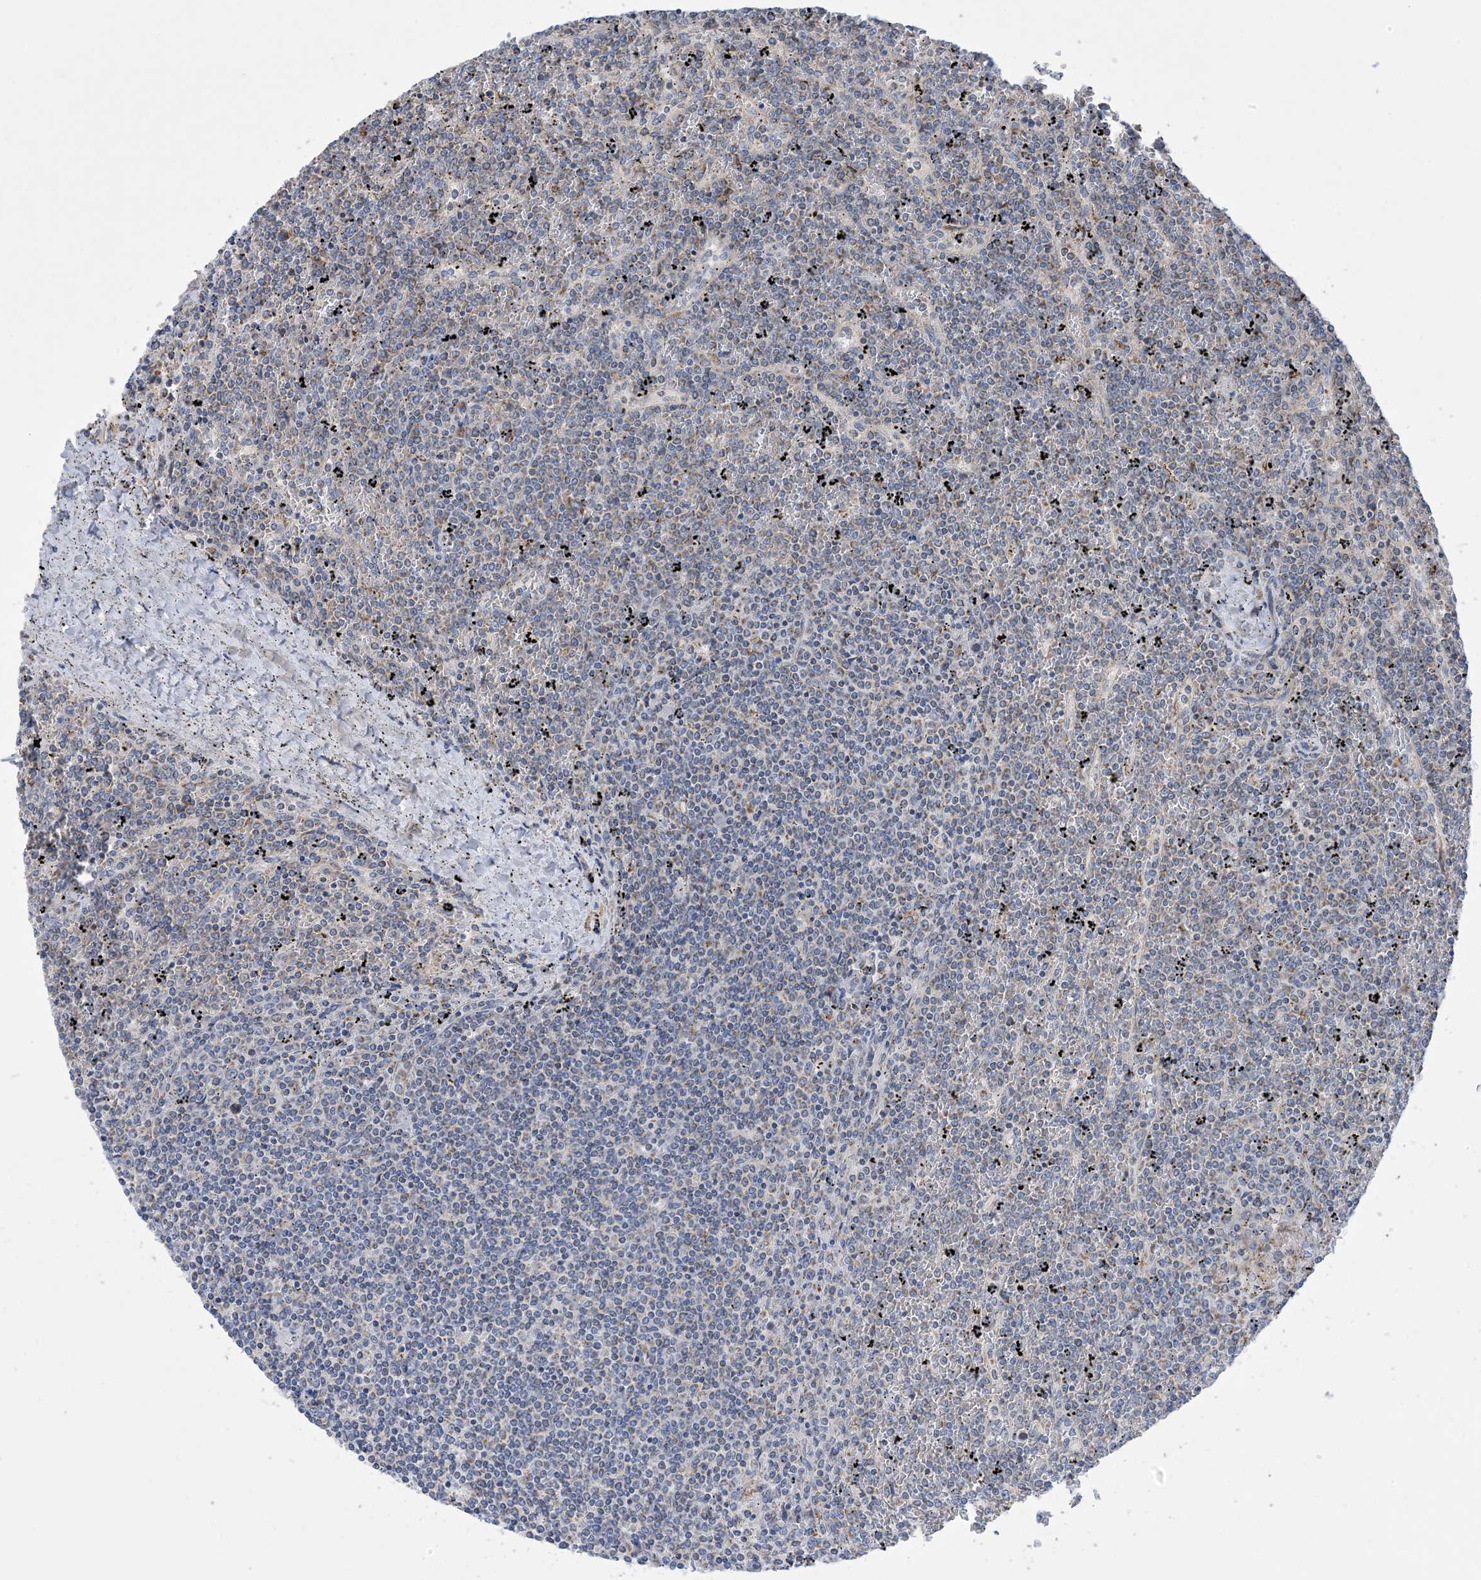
{"staining": {"intensity": "negative", "quantity": "none", "location": "none"}, "tissue": "lymphoma", "cell_type": "Tumor cells", "image_type": "cancer", "snomed": [{"axis": "morphology", "description": "Malignant lymphoma, non-Hodgkin's type, Low grade"}, {"axis": "topography", "description": "Spleen"}], "caption": "This is a micrograph of immunohistochemistry (IHC) staining of lymphoma, which shows no expression in tumor cells.", "gene": "CLEC16A", "patient": {"sex": "female", "age": 19}}